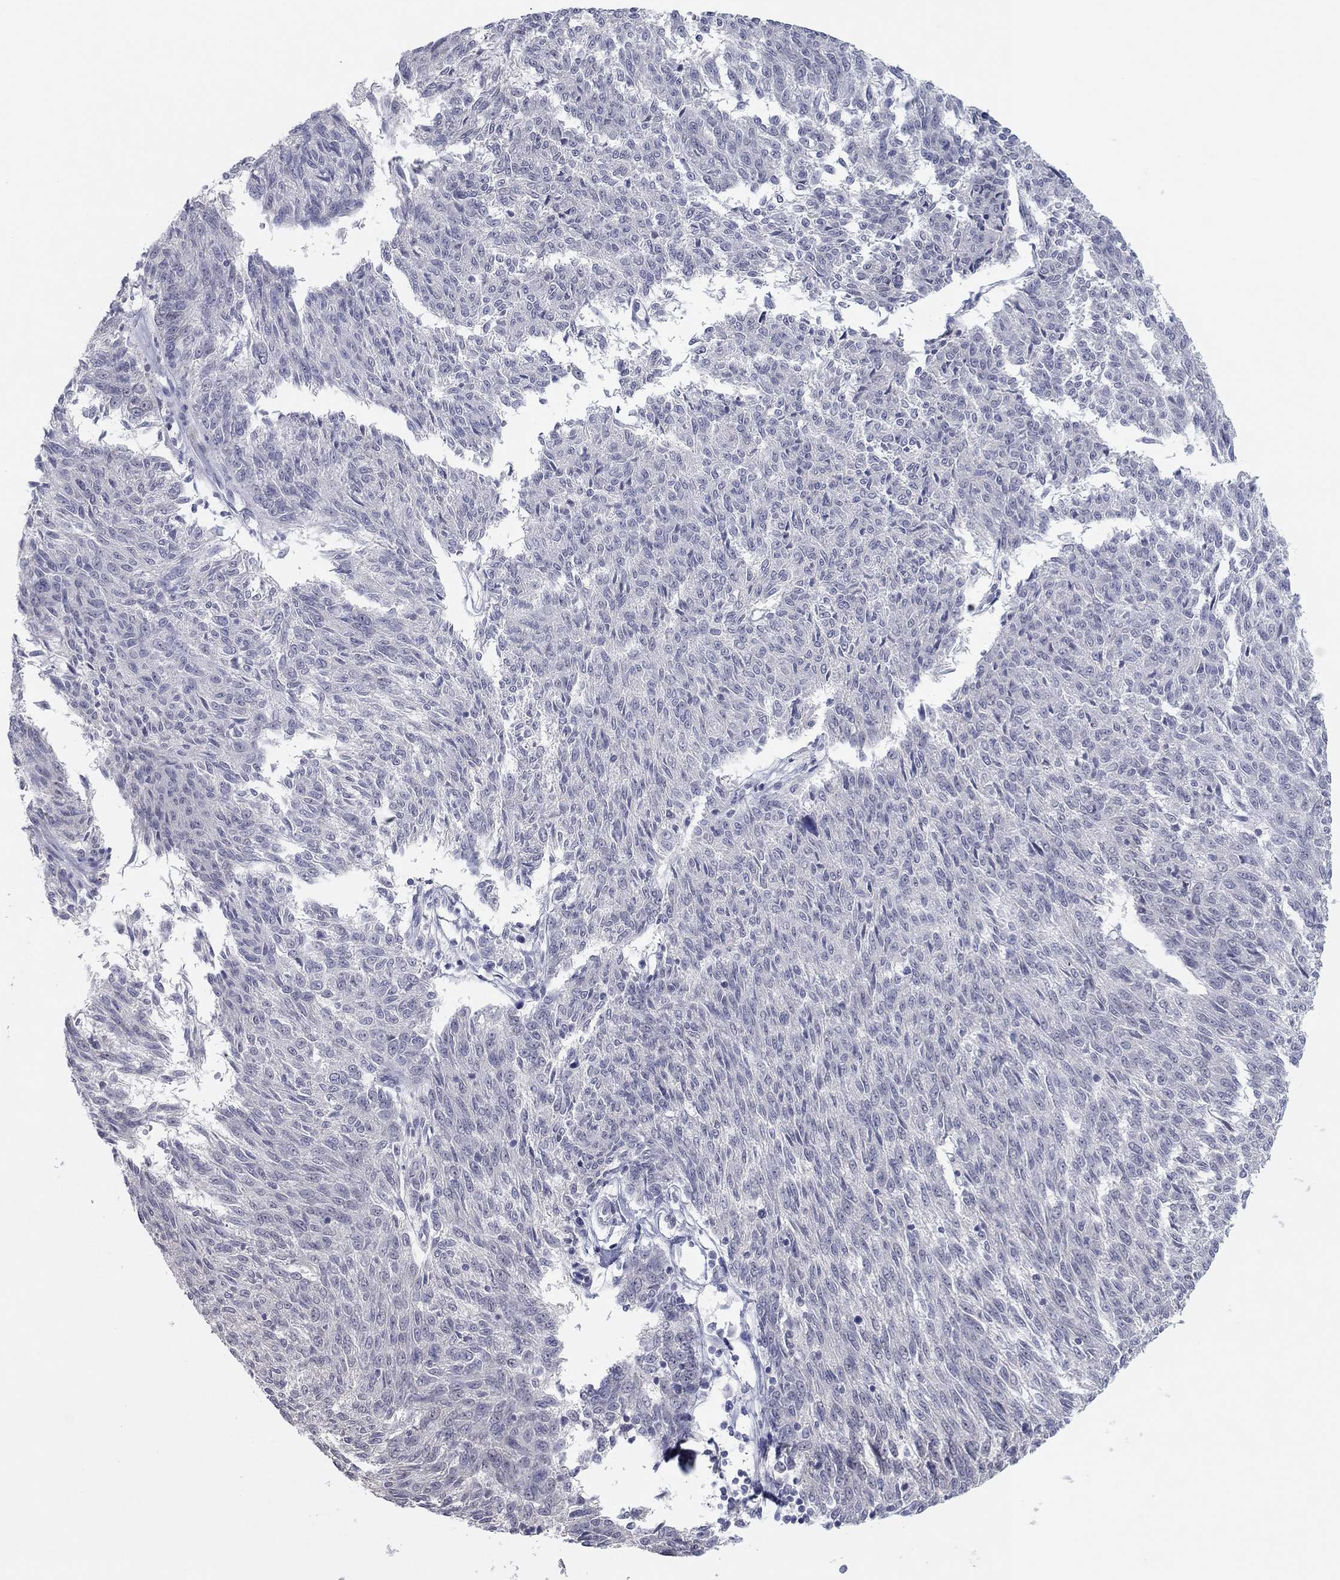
{"staining": {"intensity": "negative", "quantity": "none", "location": "none"}, "tissue": "melanoma", "cell_type": "Tumor cells", "image_type": "cancer", "snomed": [{"axis": "morphology", "description": "Malignant melanoma, NOS"}, {"axis": "topography", "description": "Skin"}], "caption": "IHC micrograph of malignant melanoma stained for a protein (brown), which exhibits no staining in tumor cells.", "gene": "SLC22A2", "patient": {"sex": "female", "age": 72}}